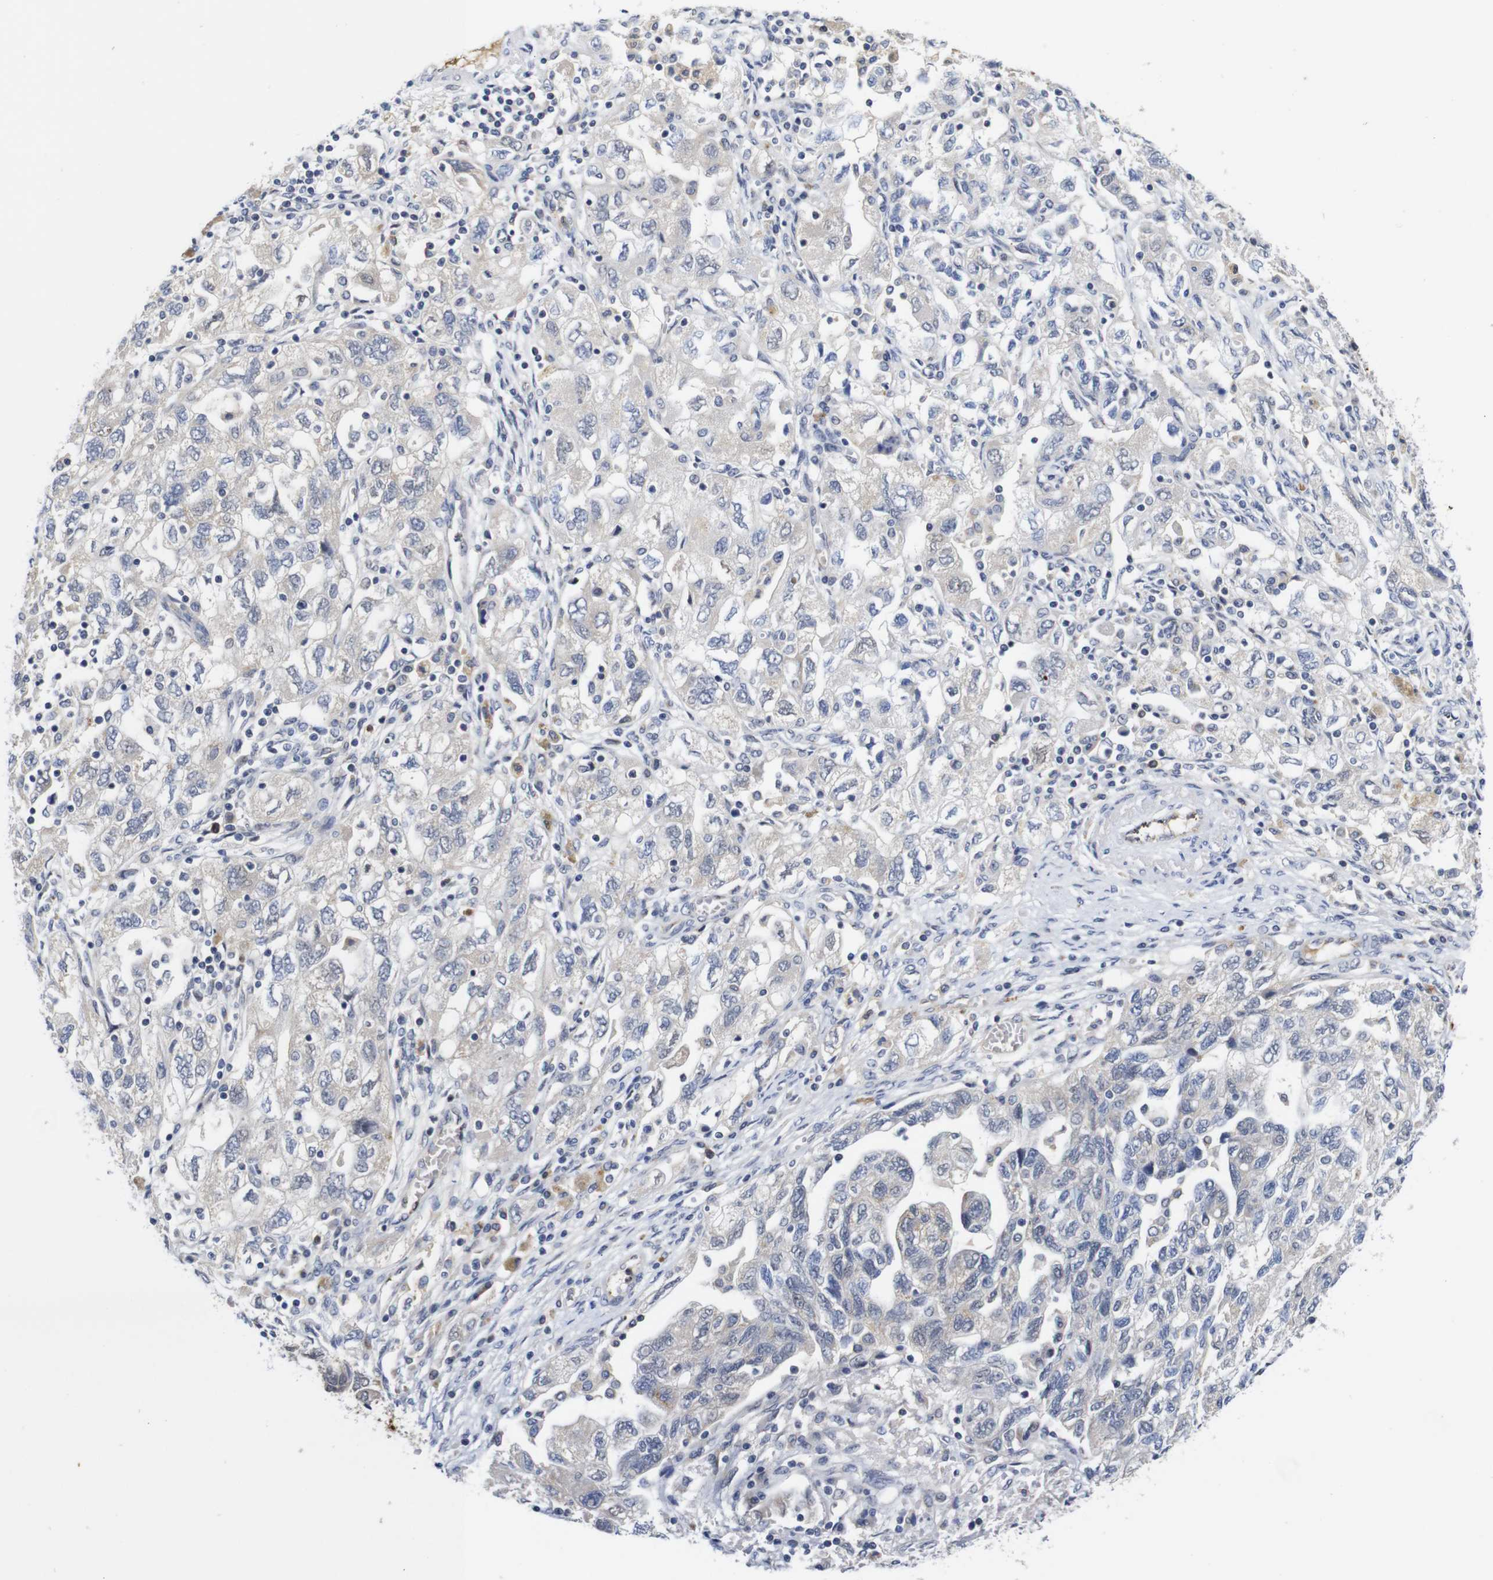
{"staining": {"intensity": "negative", "quantity": "none", "location": "none"}, "tissue": "ovarian cancer", "cell_type": "Tumor cells", "image_type": "cancer", "snomed": [{"axis": "morphology", "description": "Carcinoma, NOS"}, {"axis": "morphology", "description": "Cystadenocarcinoma, serous, NOS"}, {"axis": "topography", "description": "Ovary"}], "caption": "This micrograph is of serous cystadenocarcinoma (ovarian) stained with IHC to label a protein in brown with the nuclei are counter-stained blue. There is no positivity in tumor cells.", "gene": "FURIN", "patient": {"sex": "female", "age": 69}}